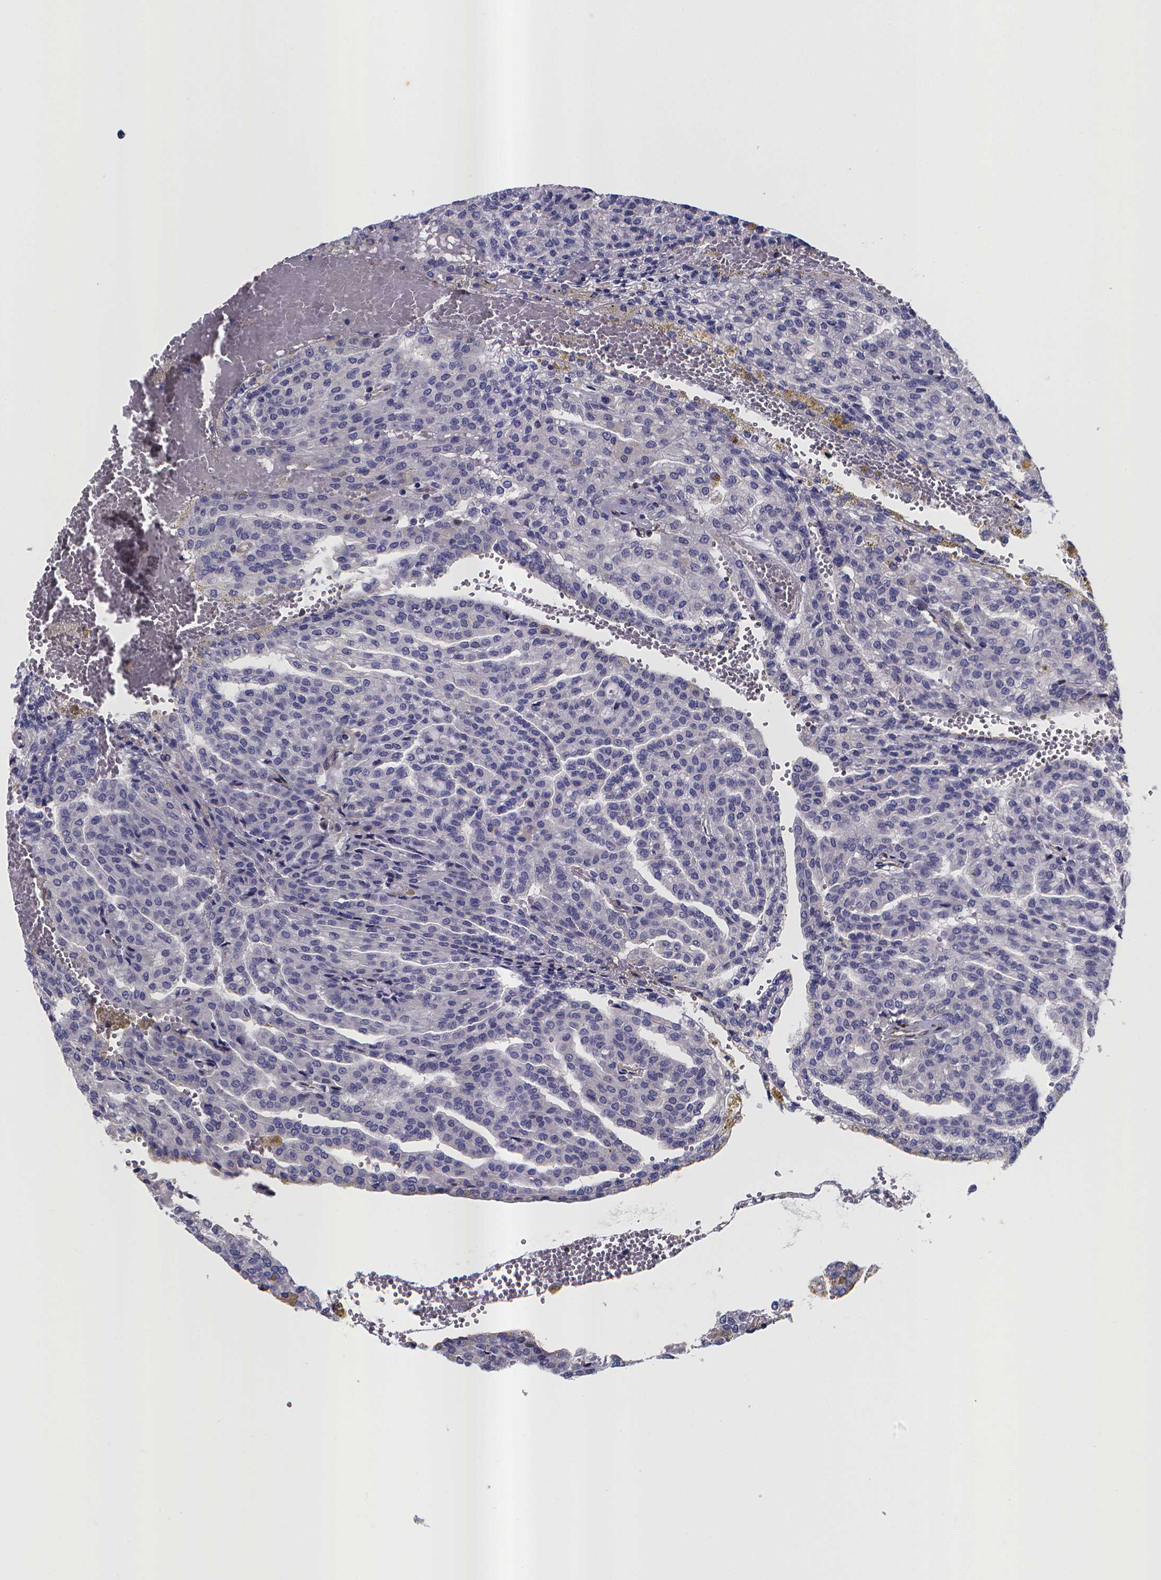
{"staining": {"intensity": "negative", "quantity": "none", "location": "none"}, "tissue": "renal cancer", "cell_type": "Tumor cells", "image_type": "cancer", "snomed": [{"axis": "morphology", "description": "Adenocarcinoma, NOS"}, {"axis": "topography", "description": "Kidney"}], "caption": "Immunohistochemistry (IHC) of human adenocarcinoma (renal) reveals no staining in tumor cells.", "gene": "RERG", "patient": {"sex": "male", "age": 63}}